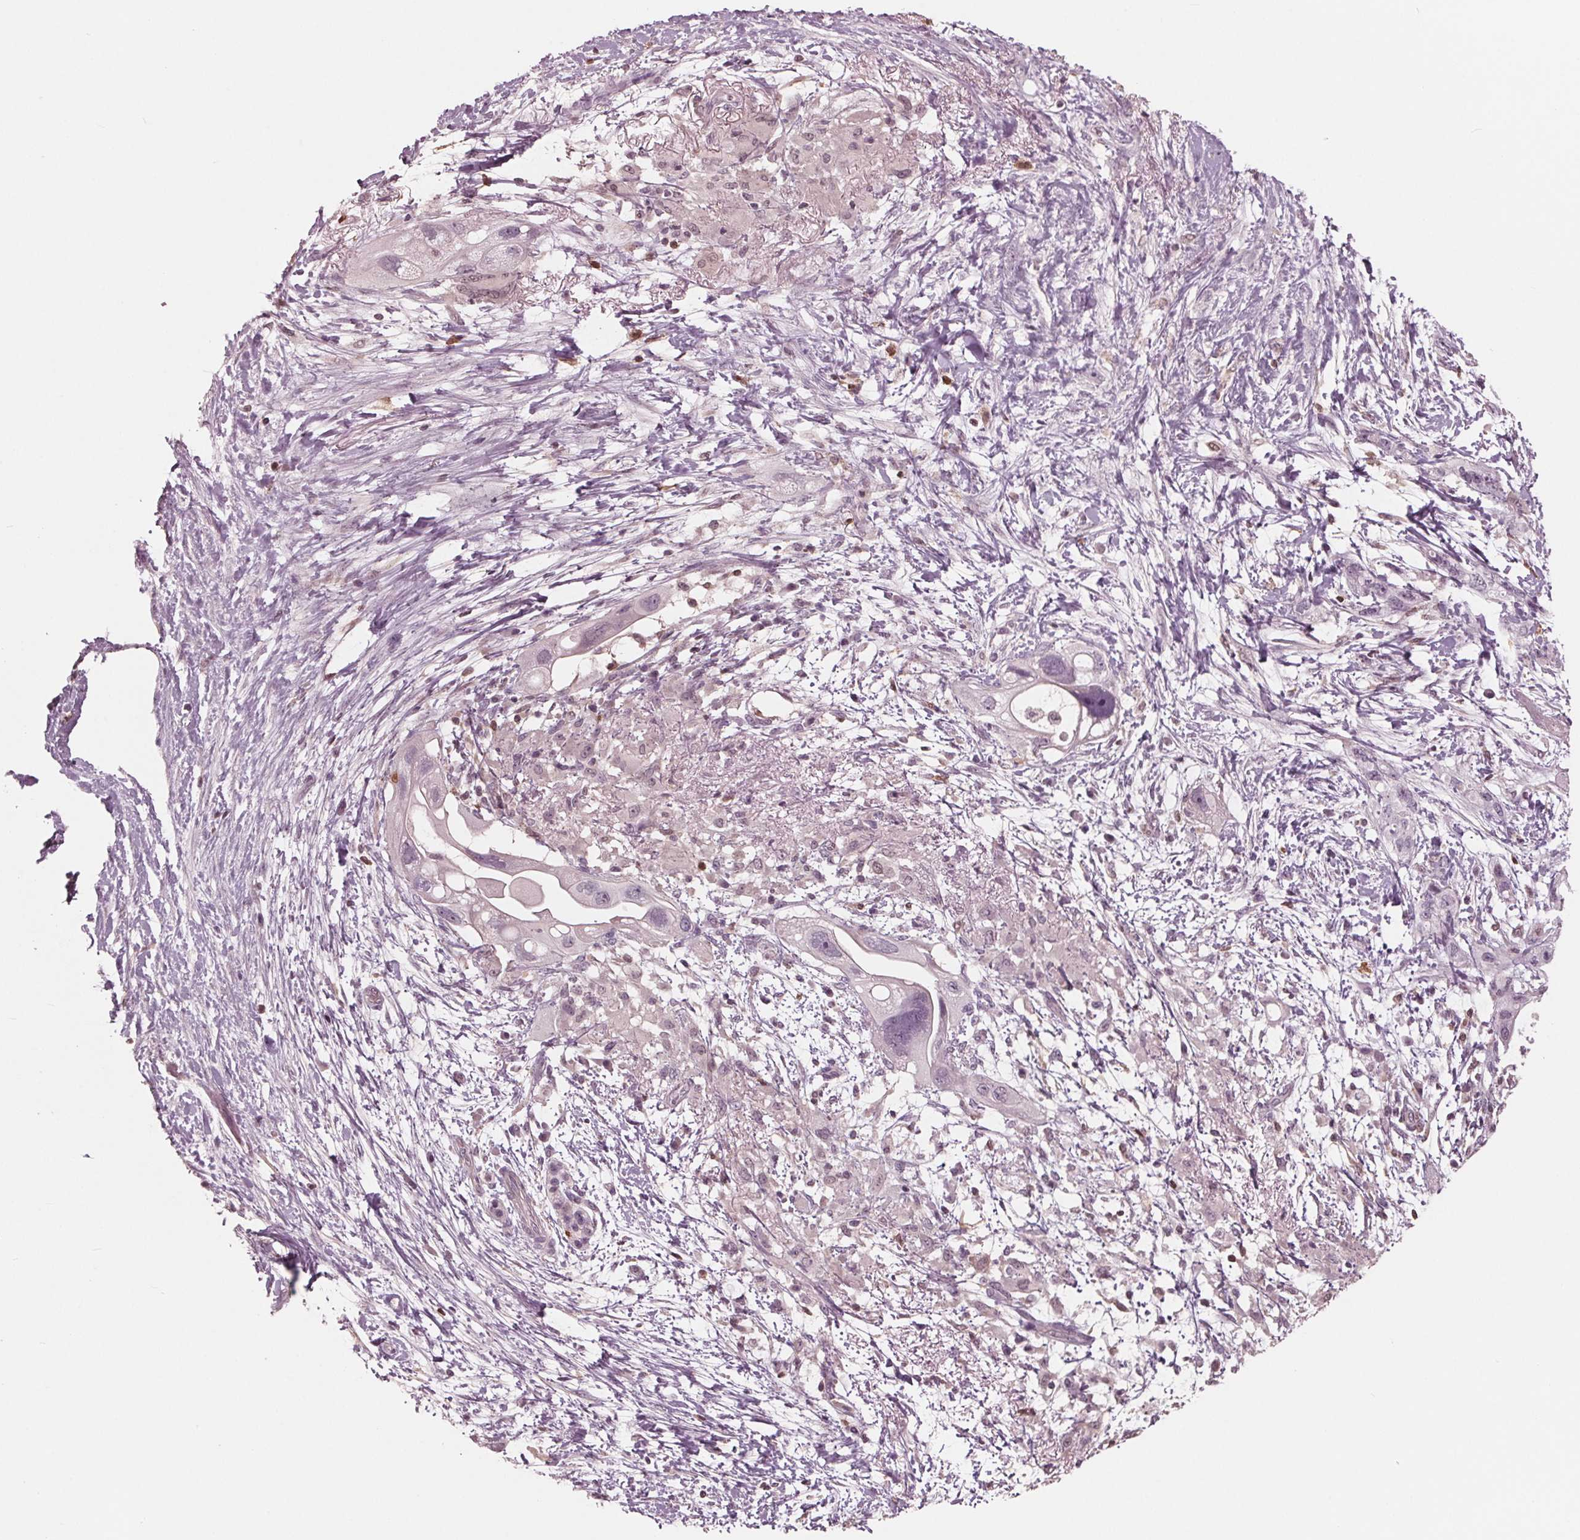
{"staining": {"intensity": "negative", "quantity": "none", "location": "none"}, "tissue": "pancreatic cancer", "cell_type": "Tumor cells", "image_type": "cancer", "snomed": [{"axis": "morphology", "description": "Adenocarcinoma, NOS"}, {"axis": "topography", "description": "Pancreas"}], "caption": "High power microscopy micrograph of an IHC histopathology image of adenocarcinoma (pancreatic), revealing no significant staining in tumor cells. The staining was performed using DAB (3,3'-diaminobenzidine) to visualize the protein expression in brown, while the nuclei were stained in blue with hematoxylin (Magnification: 20x).", "gene": "ING3", "patient": {"sex": "female", "age": 72}}